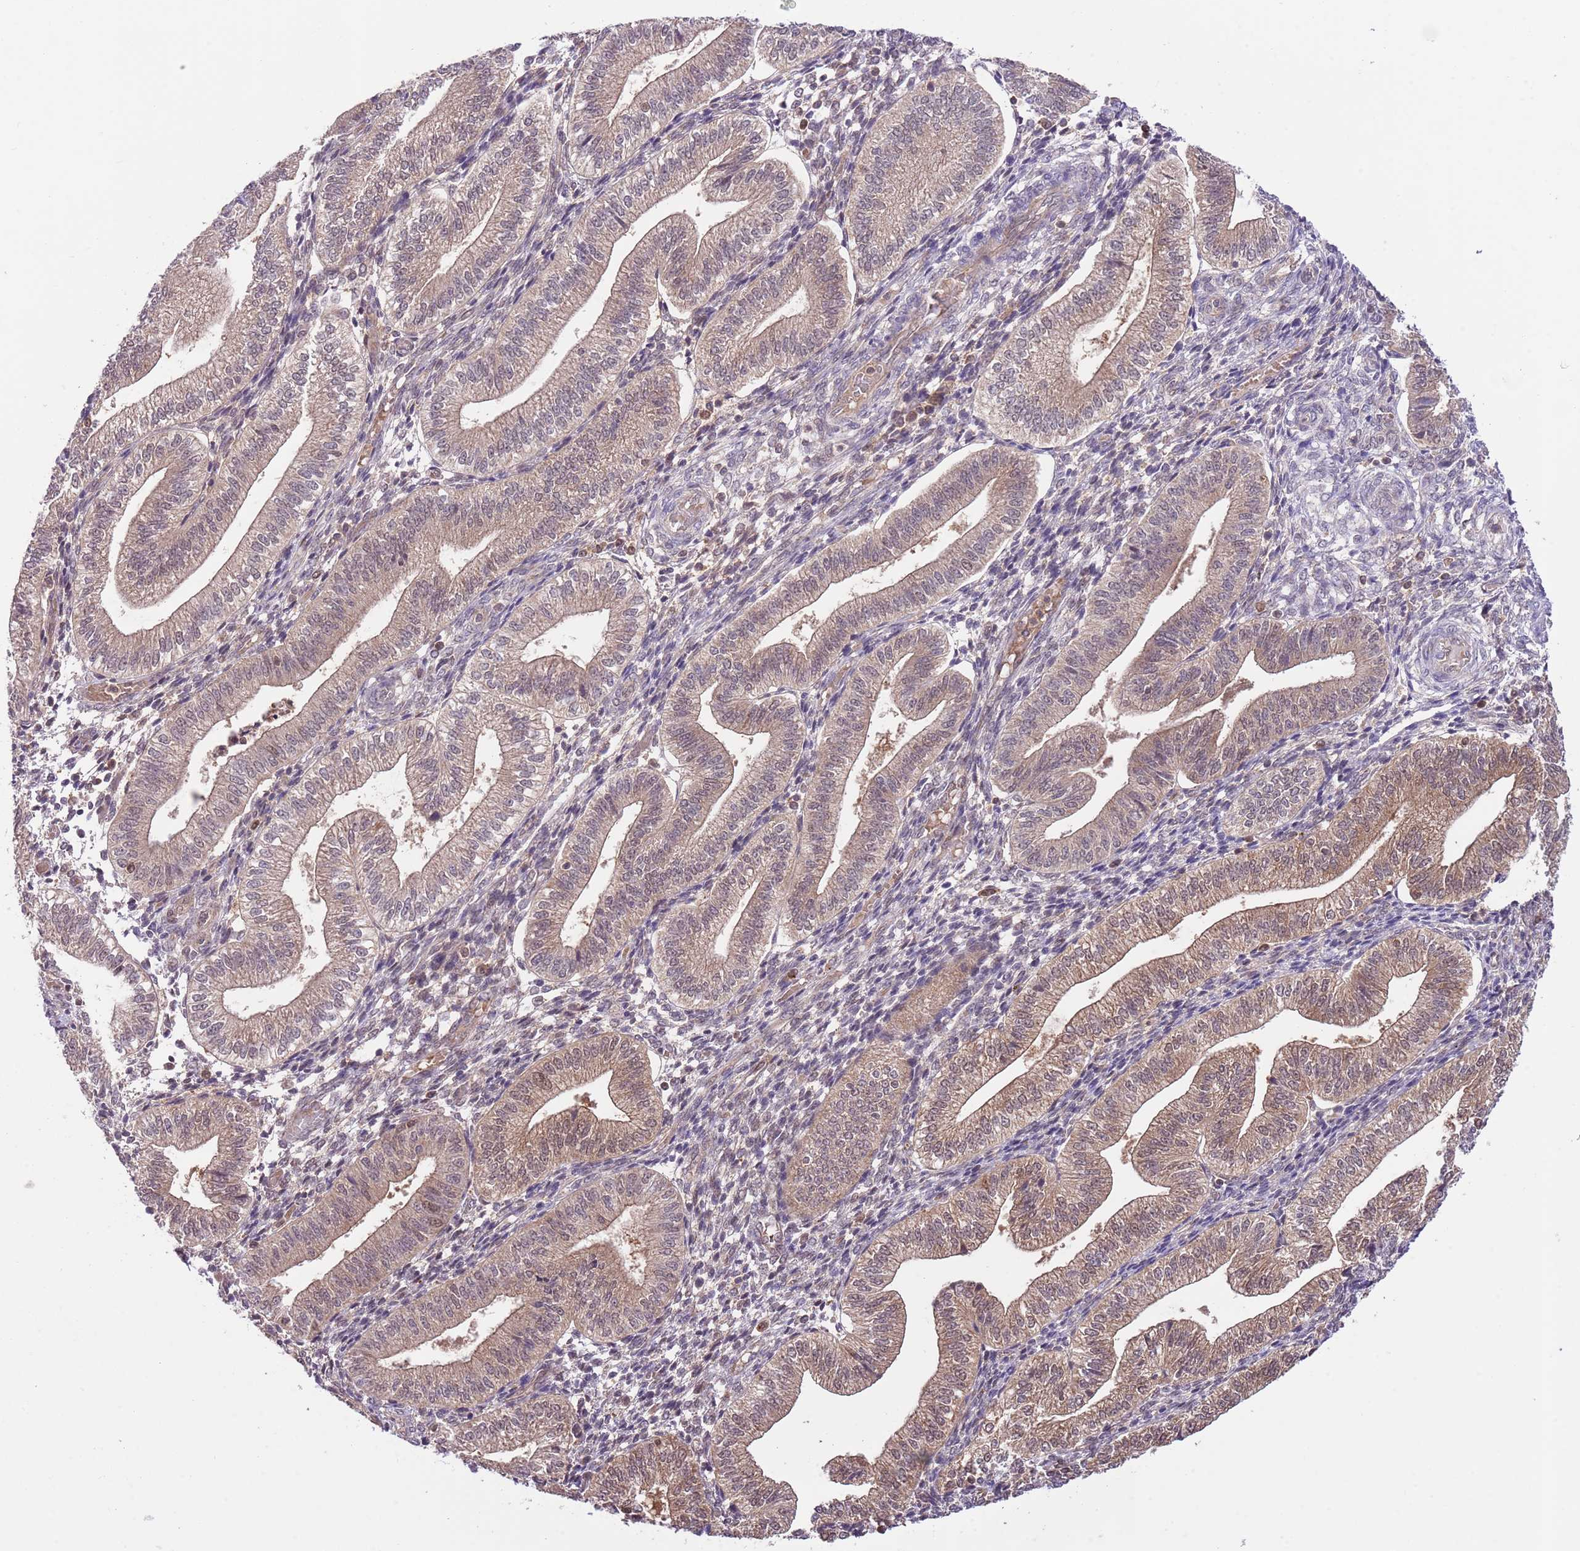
{"staining": {"intensity": "moderate", "quantity": "25%-75%", "location": "cytoplasmic/membranous,nuclear"}, "tissue": "endometrium", "cell_type": "Cells in endometrial stroma", "image_type": "normal", "snomed": [{"axis": "morphology", "description": "Normal tissue, NOS"}, {"axis": "topography", "description": "Endometrium"}], "caption": "Cells in endometrial stroma demonstrate medium levels of moderate cytoplasmic/membranous,nuclear expression in about 25%-75% of cells in unremarkable human endometrium.", "gene": "HDHD2", "patient": {"sex": "female", "age": 34}}